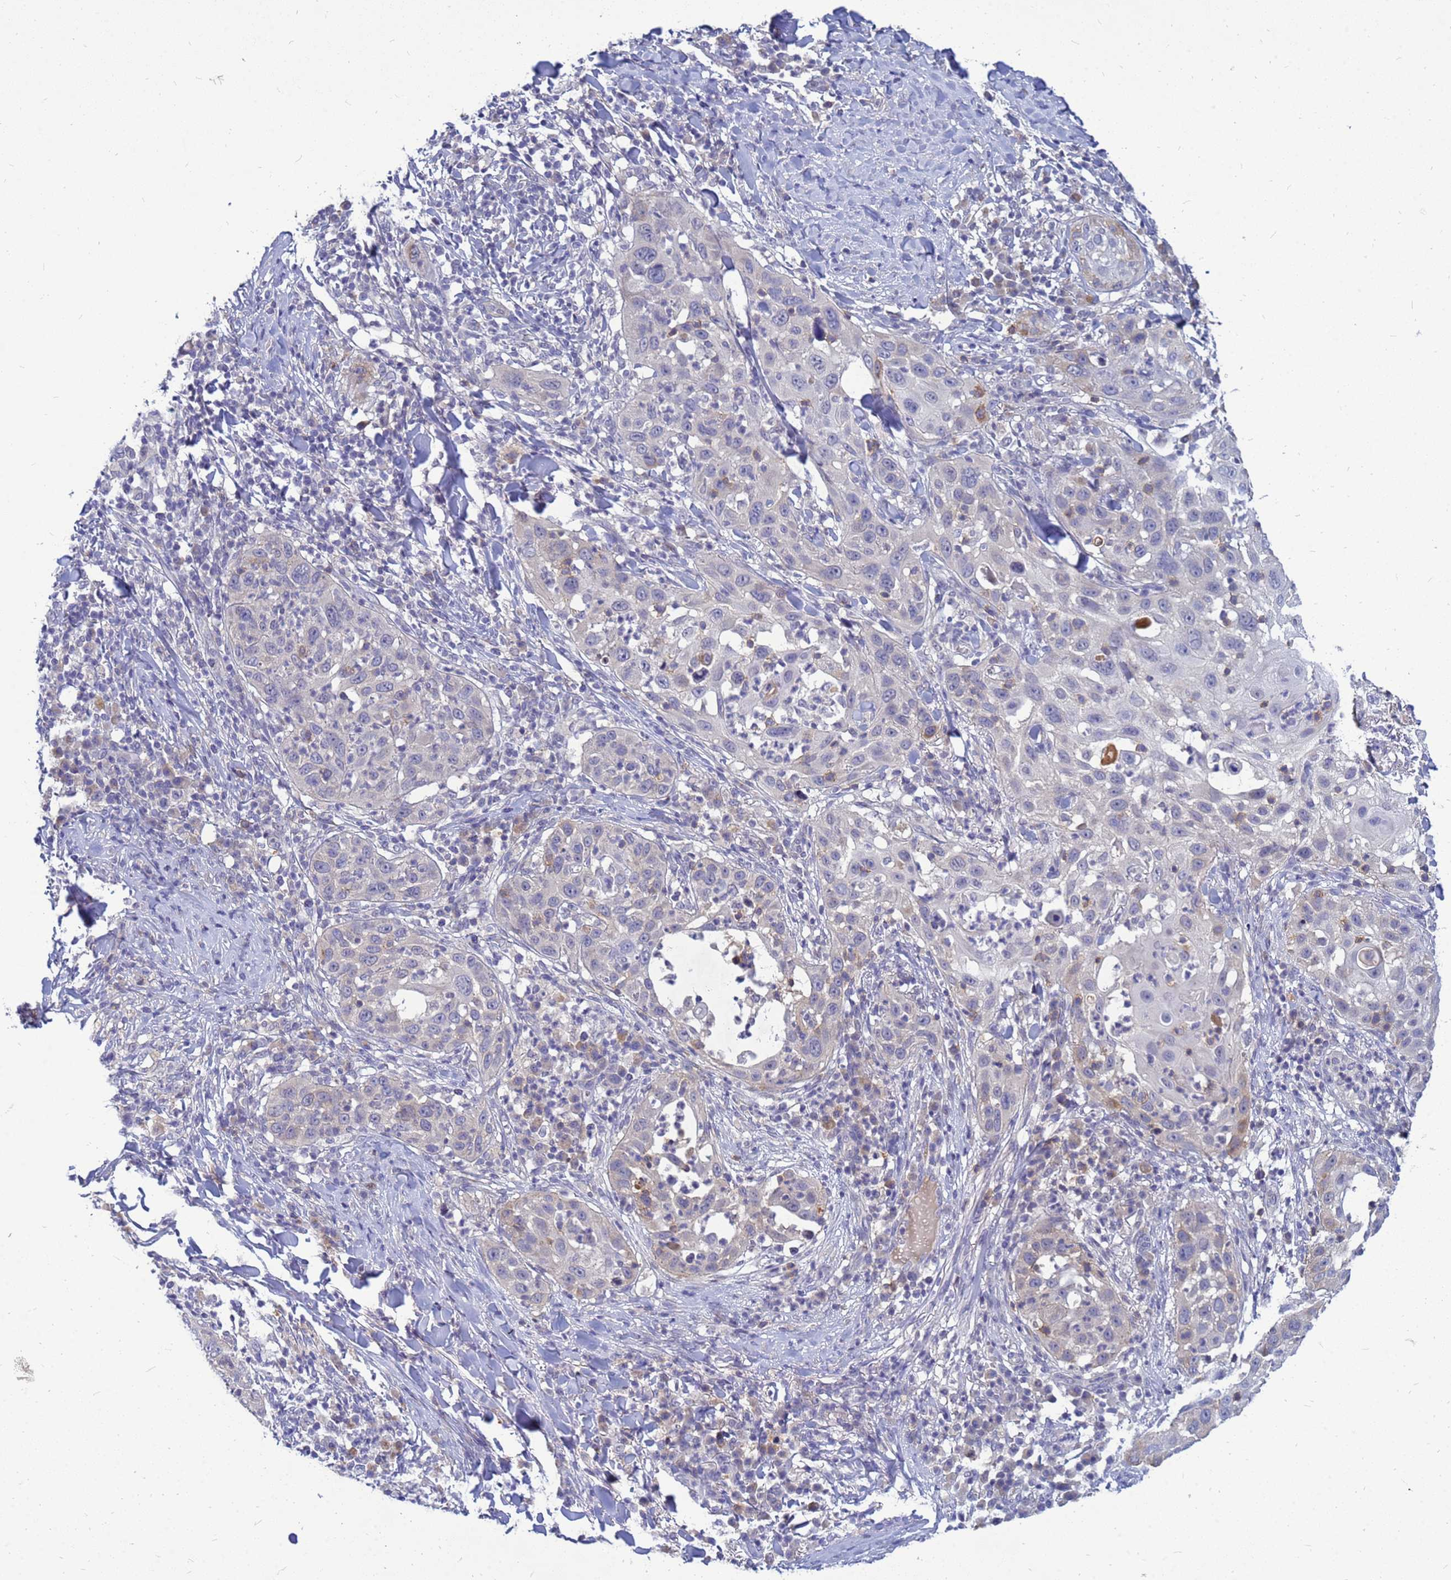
{"staining": {"intensity": "negative", "quantity": "none", "location": "none"}, "tissue": "skin cancer", "cell_type": "Tumor cells", "image_type": "cancer", "snomed": [{"axis": "morphology", "description": "Squamous cell carcinoma, NOS"}, {"axis": "topography", "description": "Skin"}], "caption": "Skin cancer (squamous cell carcinoma) was stained to show a protein in brown. There is no significant positivity in tumor cells.", "gene": "SRGAP3", "patient": {"sex": "female", "age": 44}}